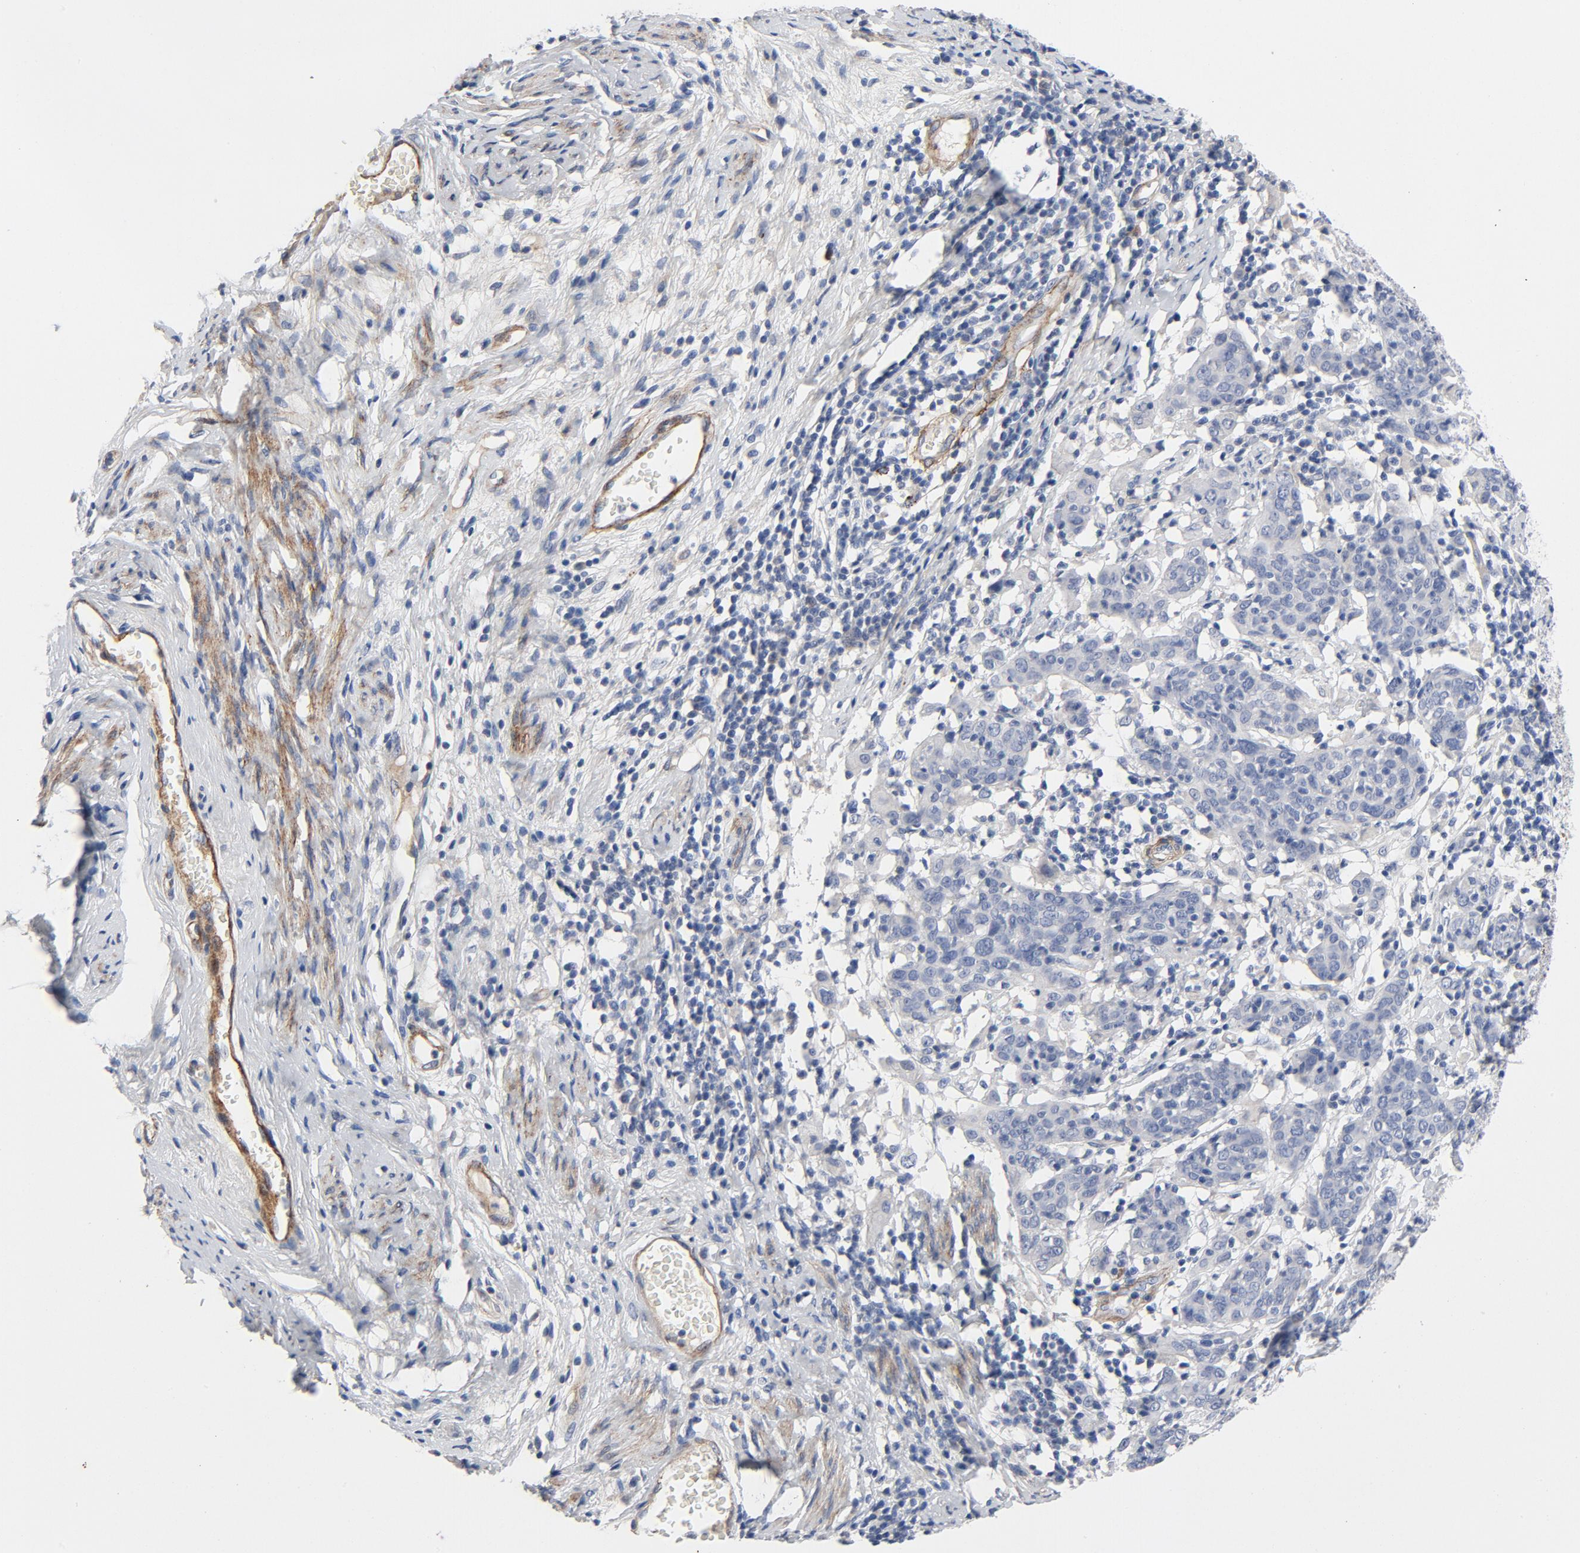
{"staining": {"intensity": "negative", "quantity": "none", "location": "none"}, "tissue": "cervical cancer", "cell_type": "Tumor cells", "image_type": "cancer", "snomed": [{"axis": "morphology", "description": "Normal tissue, NOS"}, {"axis": "morphology", "description": "Squamous cell carcinoma, NOS"}, {"axis": "topography", "description": "Cervix"}], "caption": "Protein analysis of cervical cancer (squamous cell carcinoma) displays no significant positivity in tumor cells. (DAB immunohistochemistry (IHC) with hematoxylin counter stain).", "gene": "LAMC1", "patient": {"sex": "female", "age": 67}}